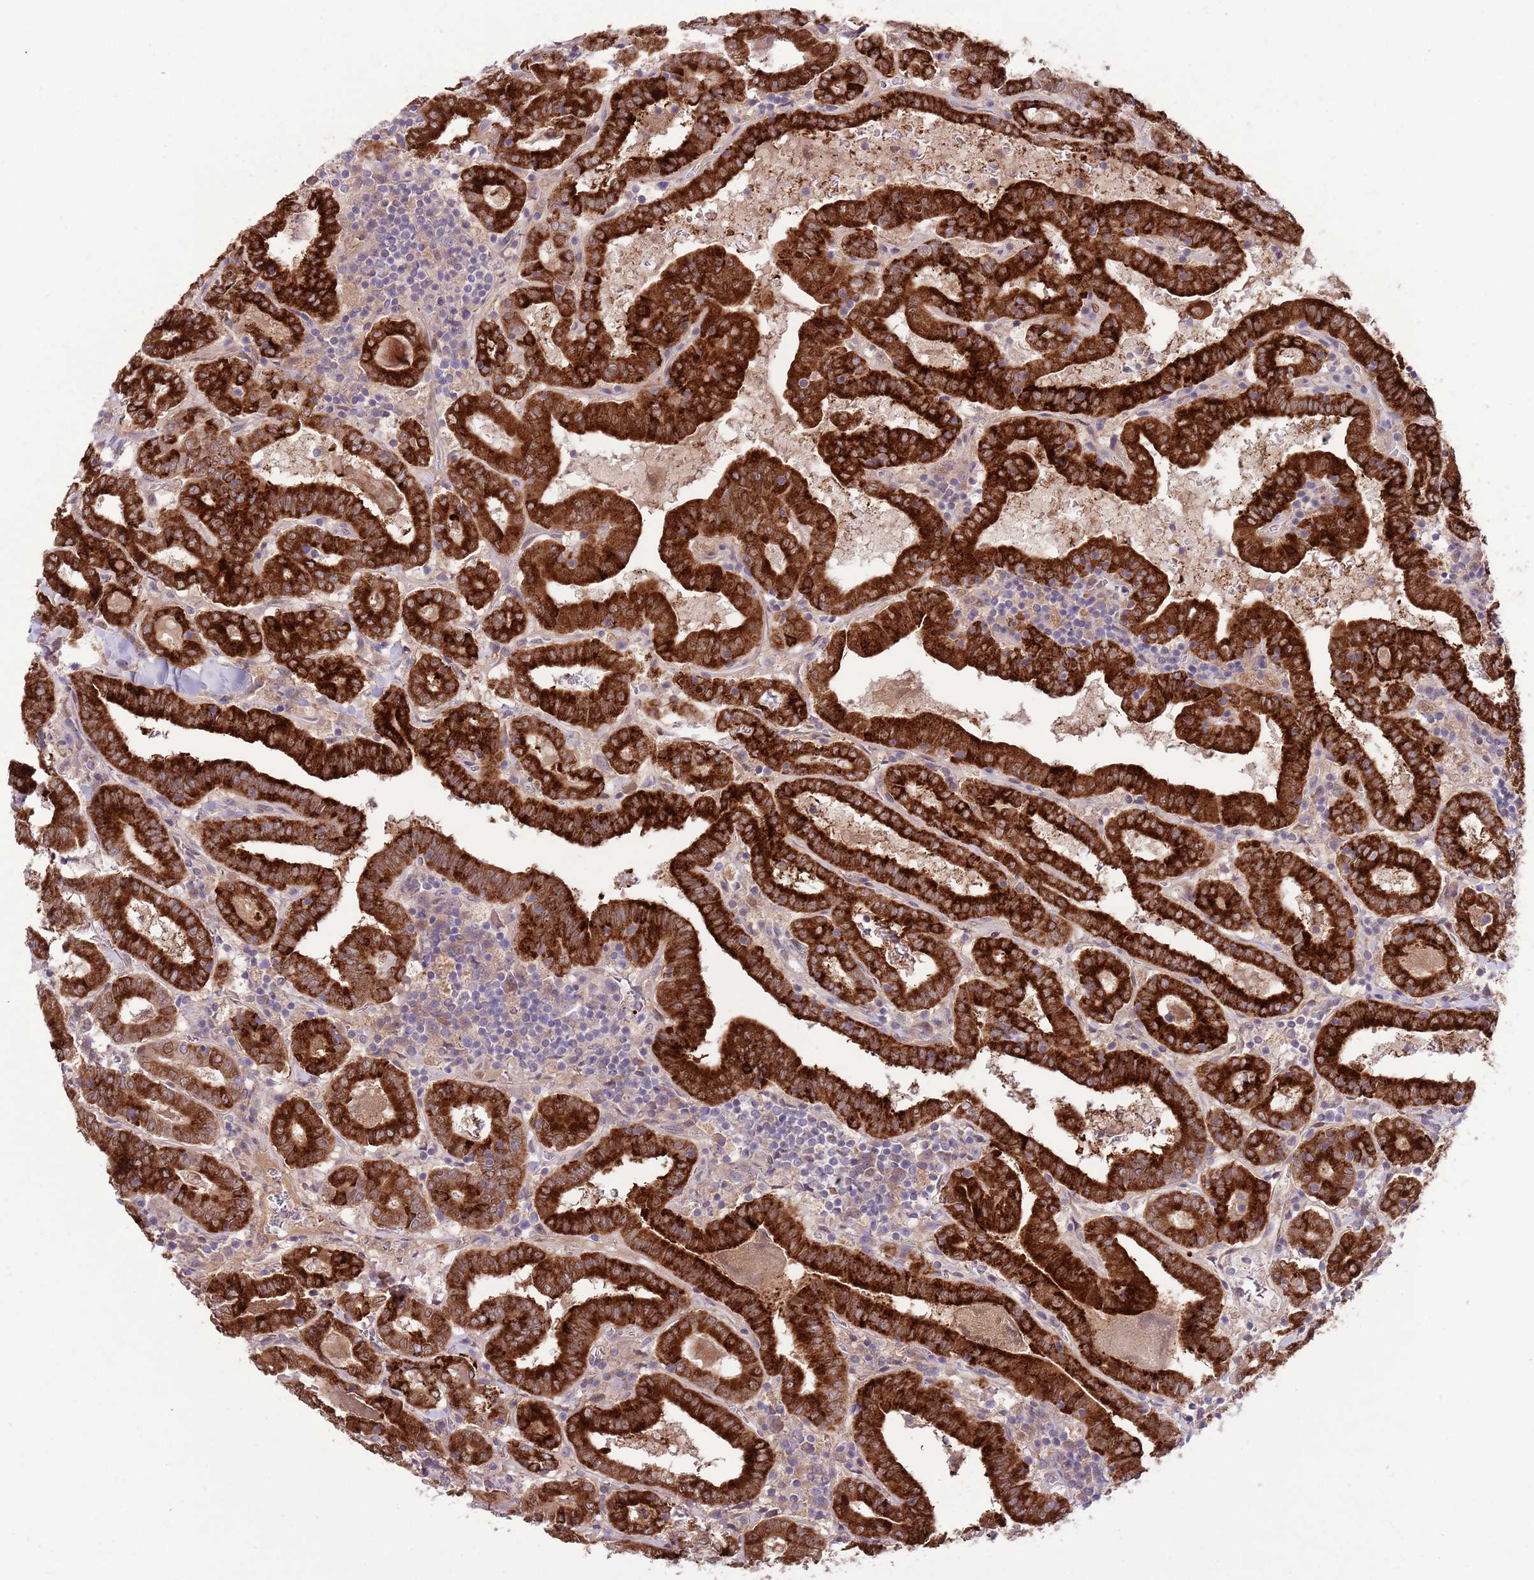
{"staining": {"intensity": "strong", "quantity": ">75%", "location": "cytoplasmic/membranous"}, "tissue": "thyroid cancer", "cell_type": "Tumor cells", "image_type": "cancer", "snomed": [{"axis": "morphology", "description": "Papillary adenocarcinoma, NOS"}, {"axis": "topography", "description": "Thyroid gland"}], "caption": "Protein staining demonstrates strong cytoplasmic/membranous expression in about >75% of tumor cells in thyroid cancer.", "gene": "CCND2", "patient": {"sex": "female", "age": 72}}